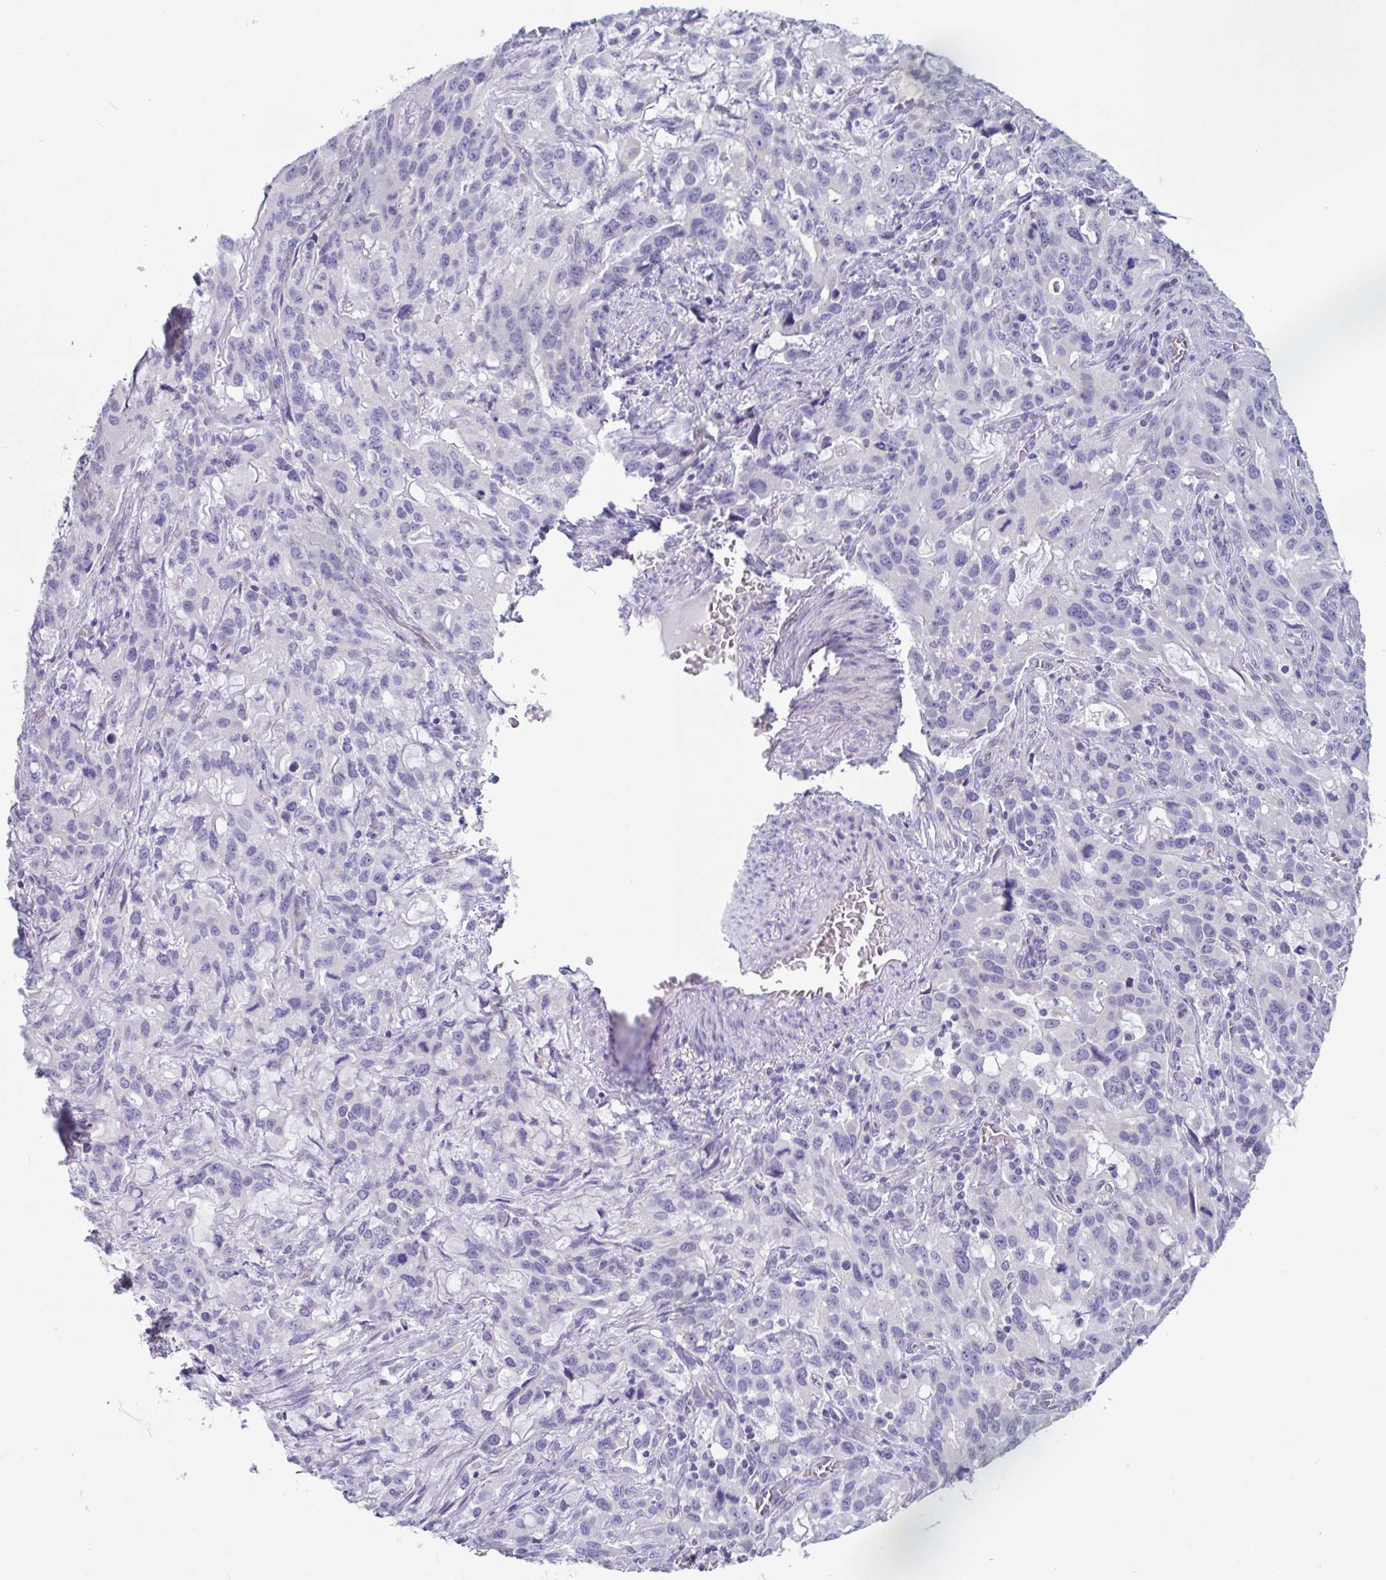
{"staining": {"intensity": "negative", "quantity": "none", "location": "none"}, "tissue": "stomach cancer", "cell_type": "Tumor cells", "image_type": "cancer", "snomed": [{"axis": "morphology", "description": "Adenocarcinoma, NOS"}, {"axis": "topography", "description": "Stomach, upper"}], "caption": "Immunohistochemistry (IHC) image of neoplastic tissue: human adenocarcinoma (stomach) stained with DAB (3,3'-diaminobenzidine) reveals no significant protein staining in tumor cells.", "gene": "ABHD16A", "patient": {"sex": "male", "age": 85}}